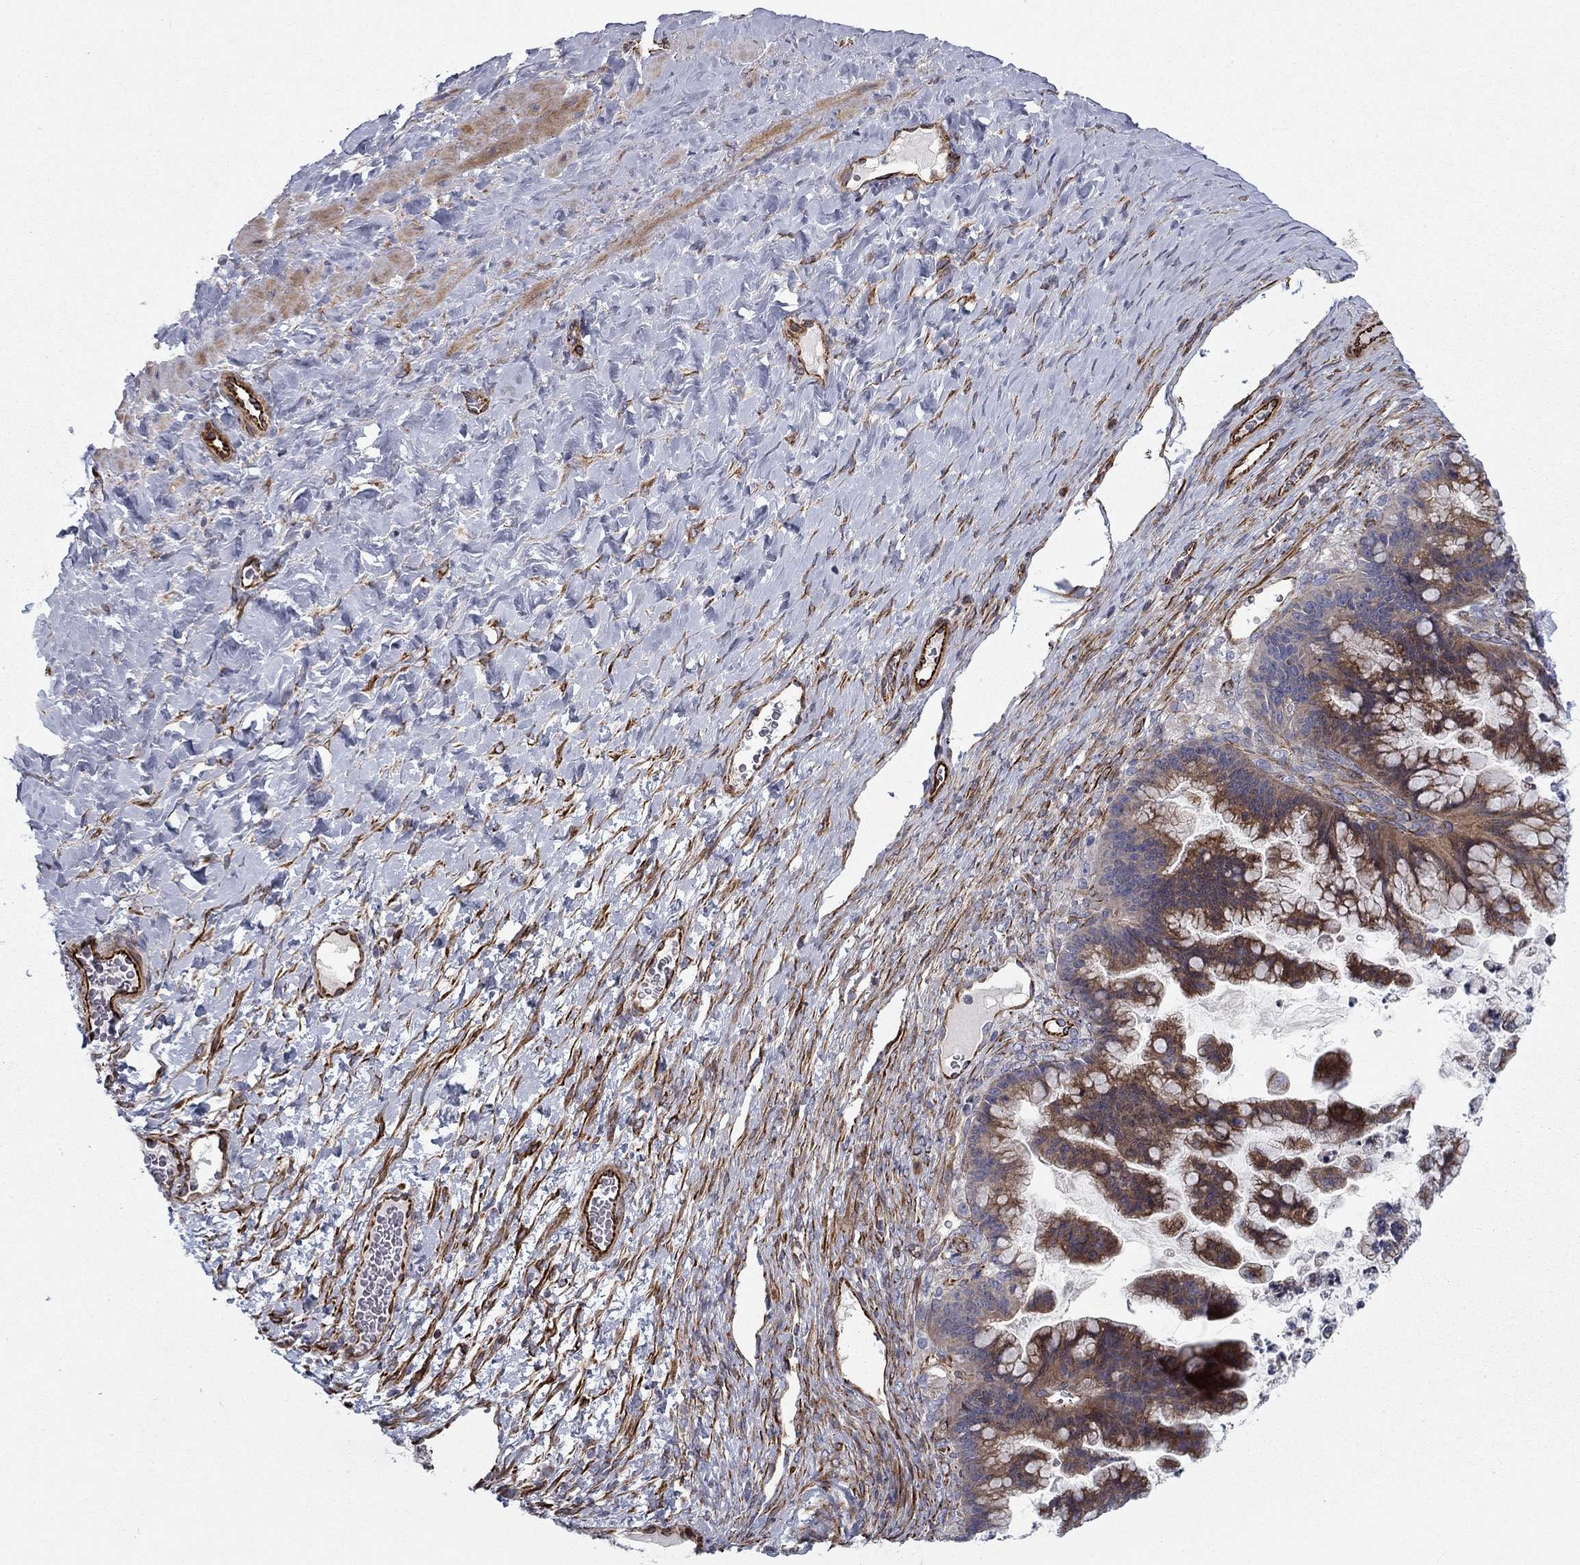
{"staining": {"intensity": "moderate", "quantity": ">75%", "location": "cytoplasmic/membranous"}, "tissue": "ovarian cancer", "cell_type": "Tumor cells", "image_type": "cancer", "snomed": [{"axis": "morphology", "description": "Cystadenocarcinoma, mucinous, NOS"}, {"axis": "topography", "description": "Ovary"}], "caption": "Protein expression analysis of ovarian mucinous cystadenocarcinoma exhibits moderate cytoplasmic/membranous expression in approximately >75% of tumor cells. Using DAB (3,3'-diaminobenzidine) (brown) and hematoxylin (blue) stains, captured at high magnification using brightfield microscopy.", "gene": "CLSTN1", "patient": {"sex": "female", "age": 67}}